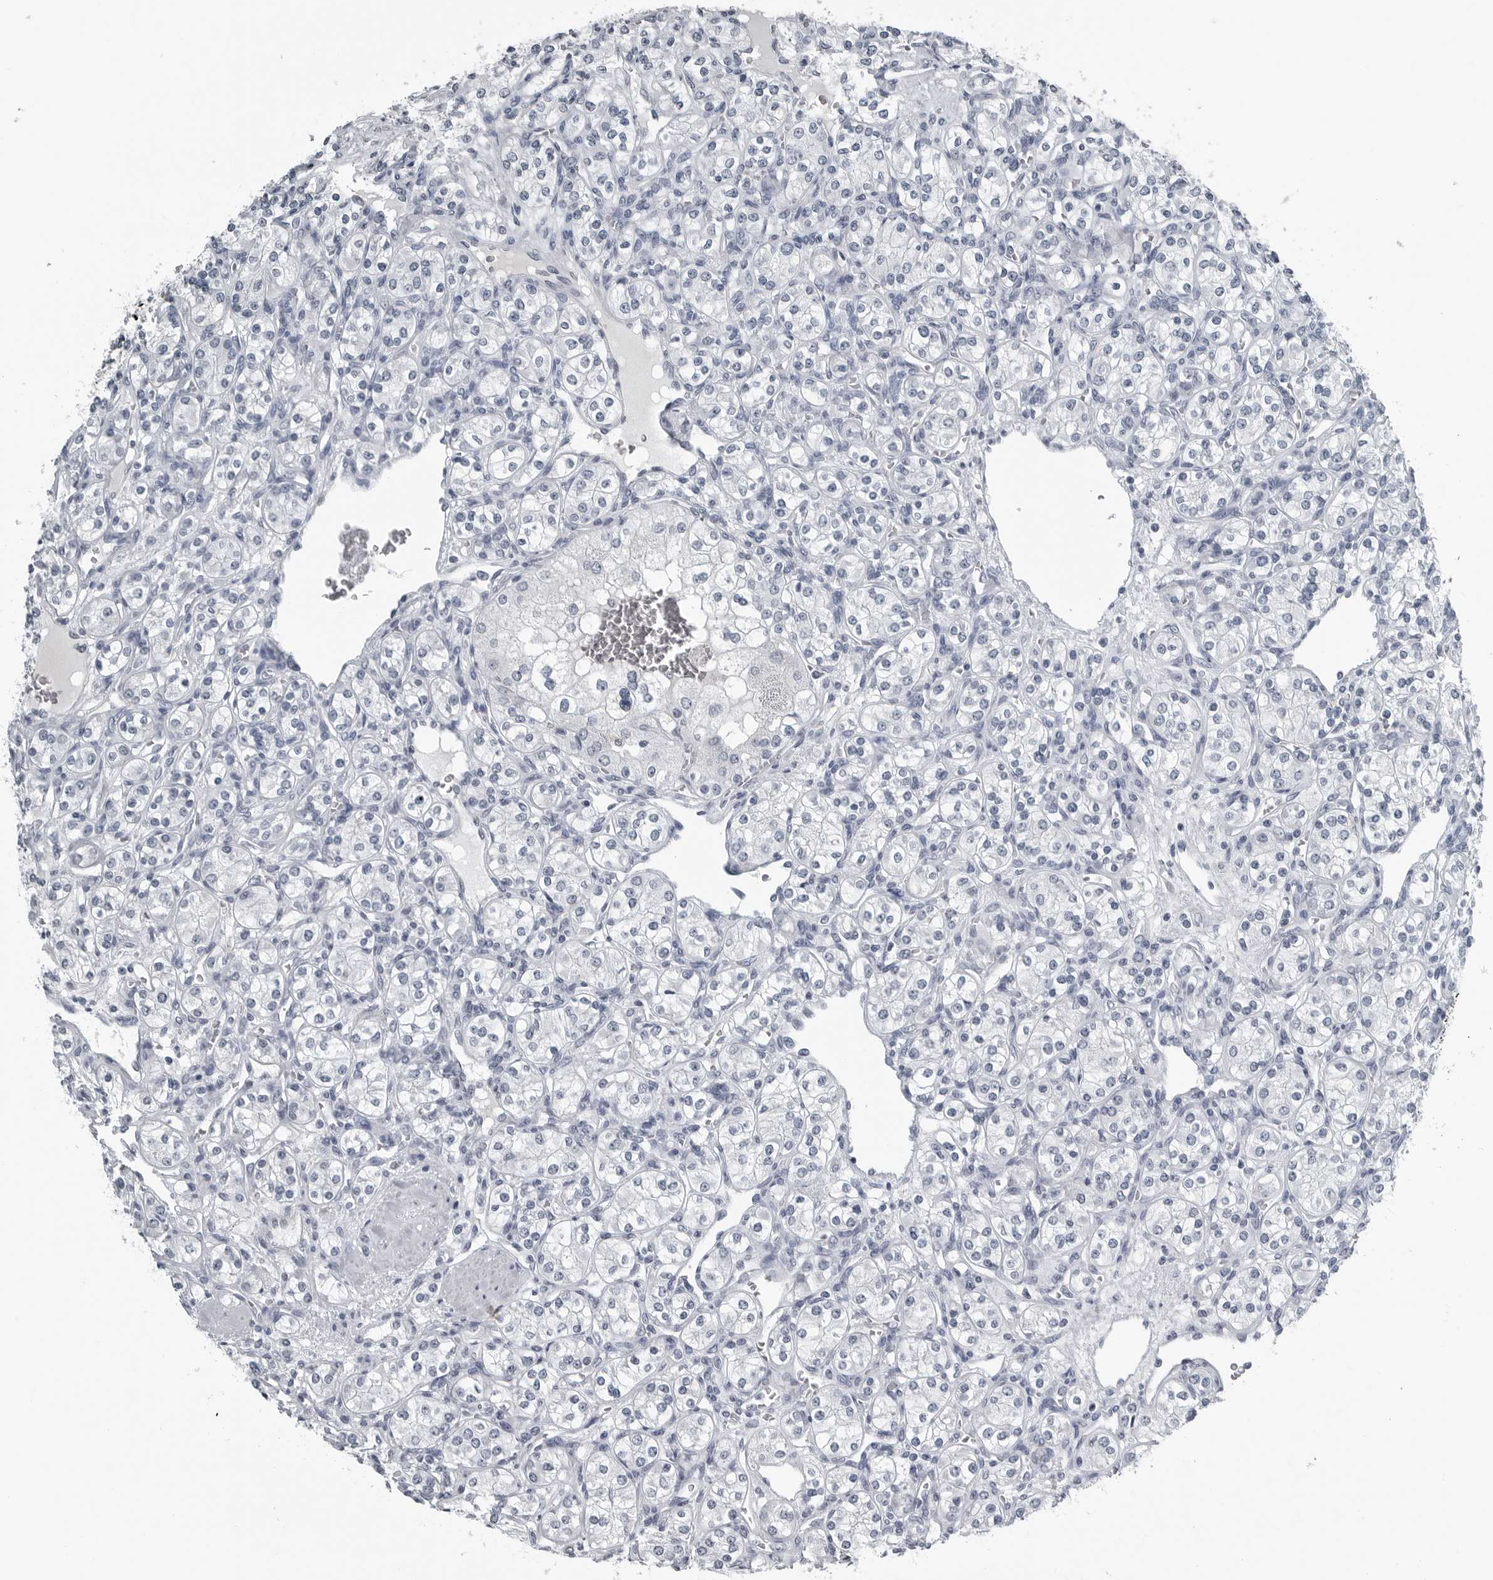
{"staining": {"intensity": "negative", "quantity": "none", "location": "none"}, "tissue": "renal cancer", "cell_type": "Tumor cells", "image_type": "cancer", "snomed": [{"axis": "morphology", "description": "Adenocarcinoma, NOS"}, {"axis": "topography", "description": "Kidney"}], "caption": "Tumor cells are negative for protein expression in human renal adenocarcinoma.", "gene": "SPINK1", "patient": {"sex": "male", "age": 77}}